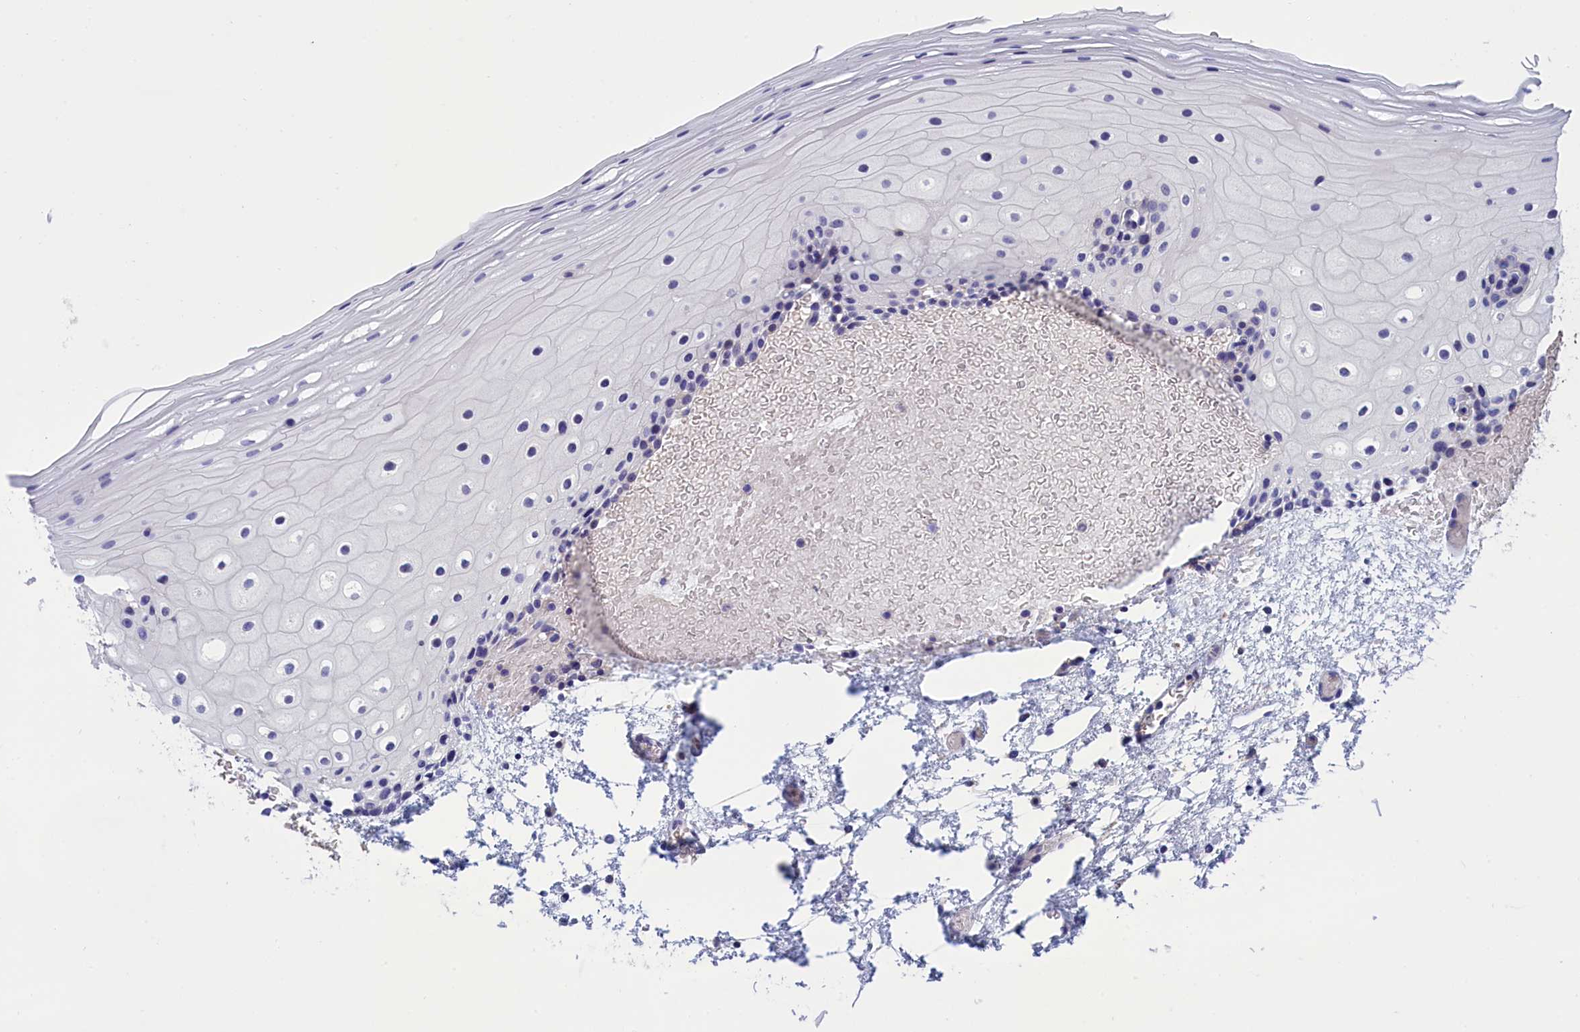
{"staining": {"intensity": "negative", "quantity": "none", "location": "none"}, "tissue": "oral mucosa", "cell_type": "Squamous epithelial cells", "image_type": "normal", "snomed": [{"axis": "morphology", "description": "Normal tissue, NOS"}, {"axis": "topography", "description": "Oral tissue"}], "caption": "Immunohistochemical staining of normal human oral mucosa demonstrates no significant staining in squamous epithelial cells.", "gene": "VPS35L", "patient": {"sex": "female", "age": 70}}